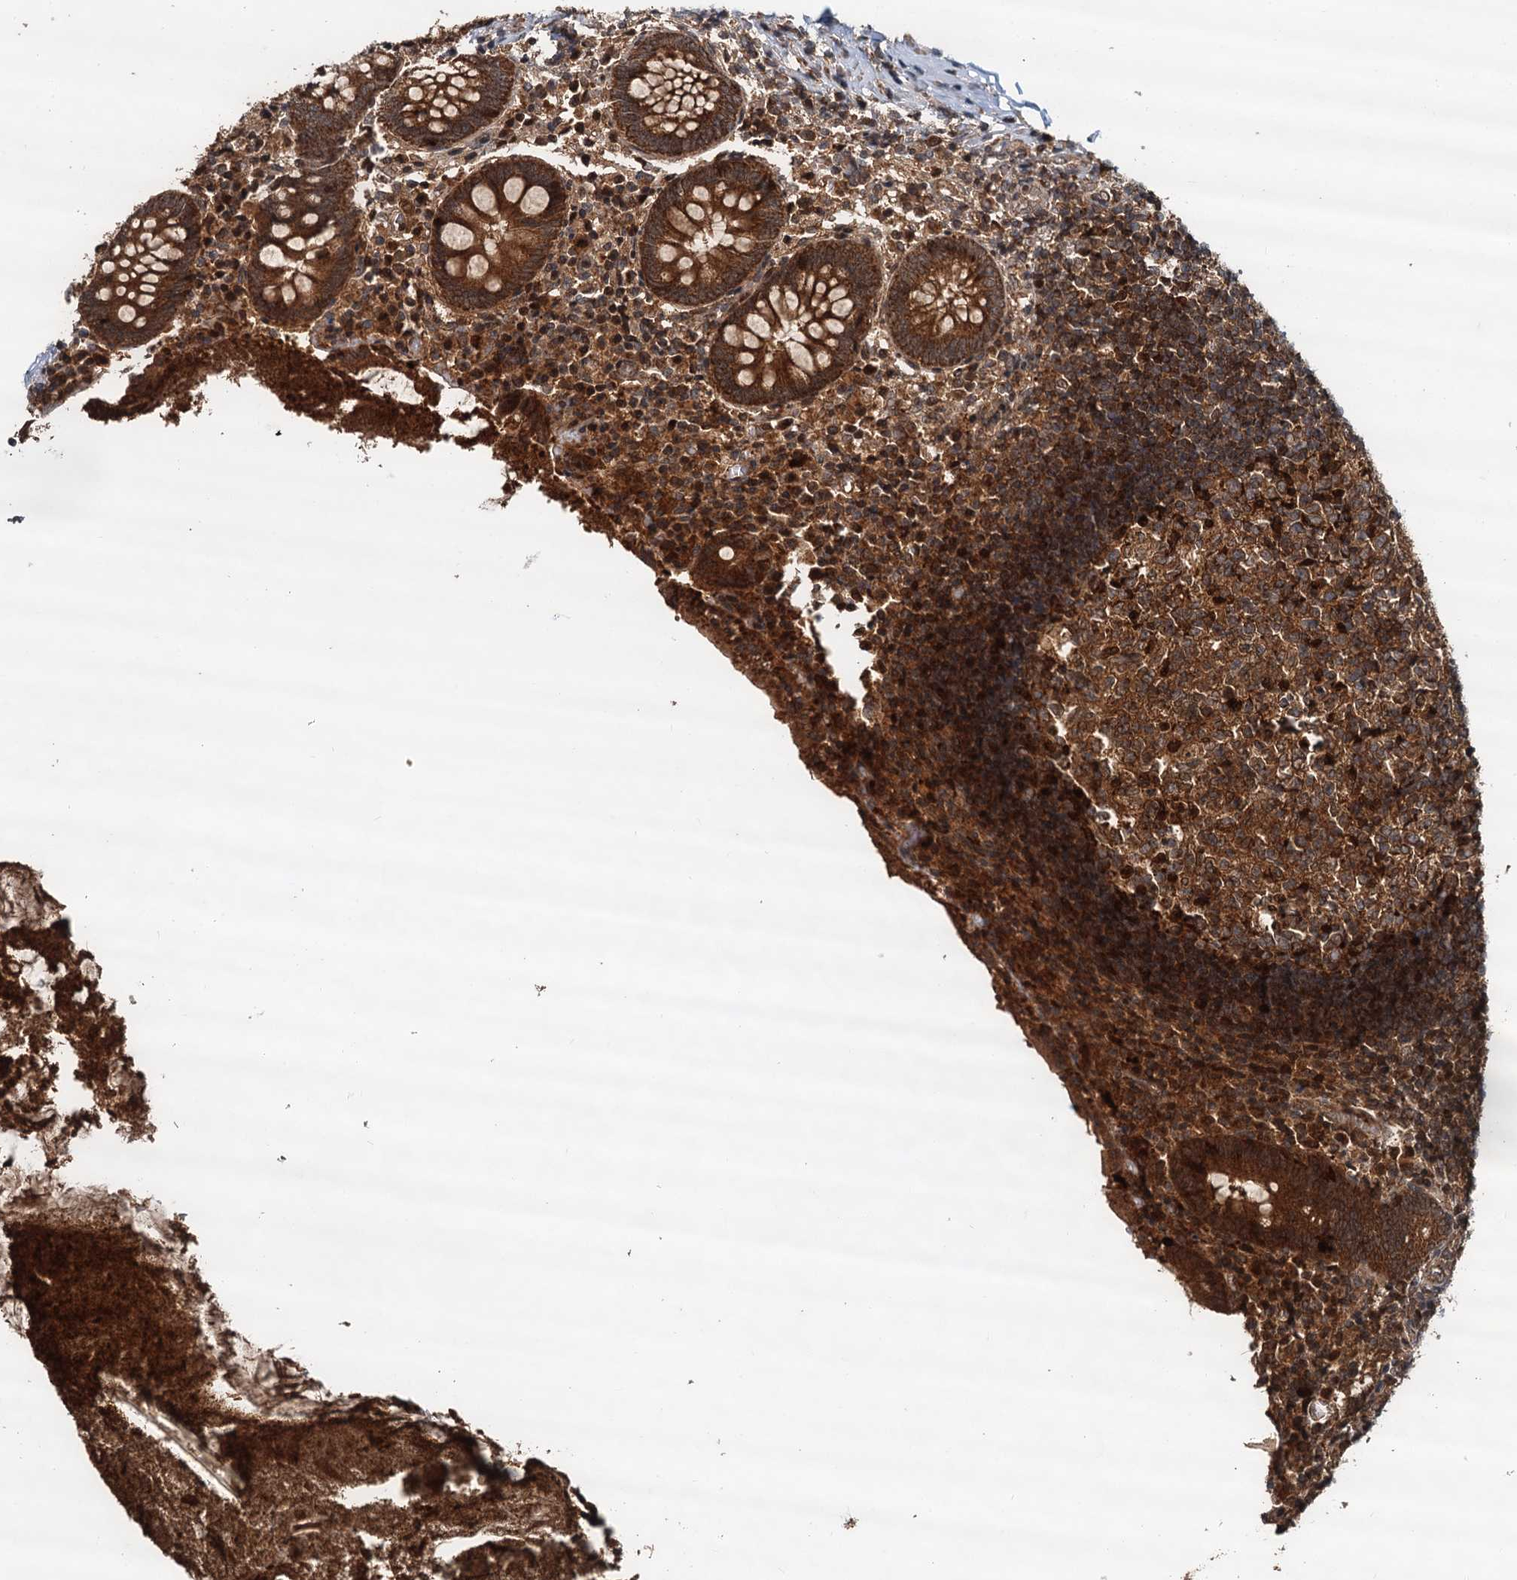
{"staining": {"intensity": "strong", "quantity": ">75%", "location": "cytoplasmic/membranous"}, "tissue": "appendix", "cell_type": "Glandular cells", "image_type": "normal", "snomed": [{"axis": "morphology", "description": "Normal tissue, NOS"}, {"axis": "topography", "description": "Appendix"}], "caption": "IHC of benign appendix demonstrates high levels of strong cytoplasmic/membranous positivity in about >75% of glandular cells.", "gene": "STUB1", "patient": {"sex": "female", "age": 17}}